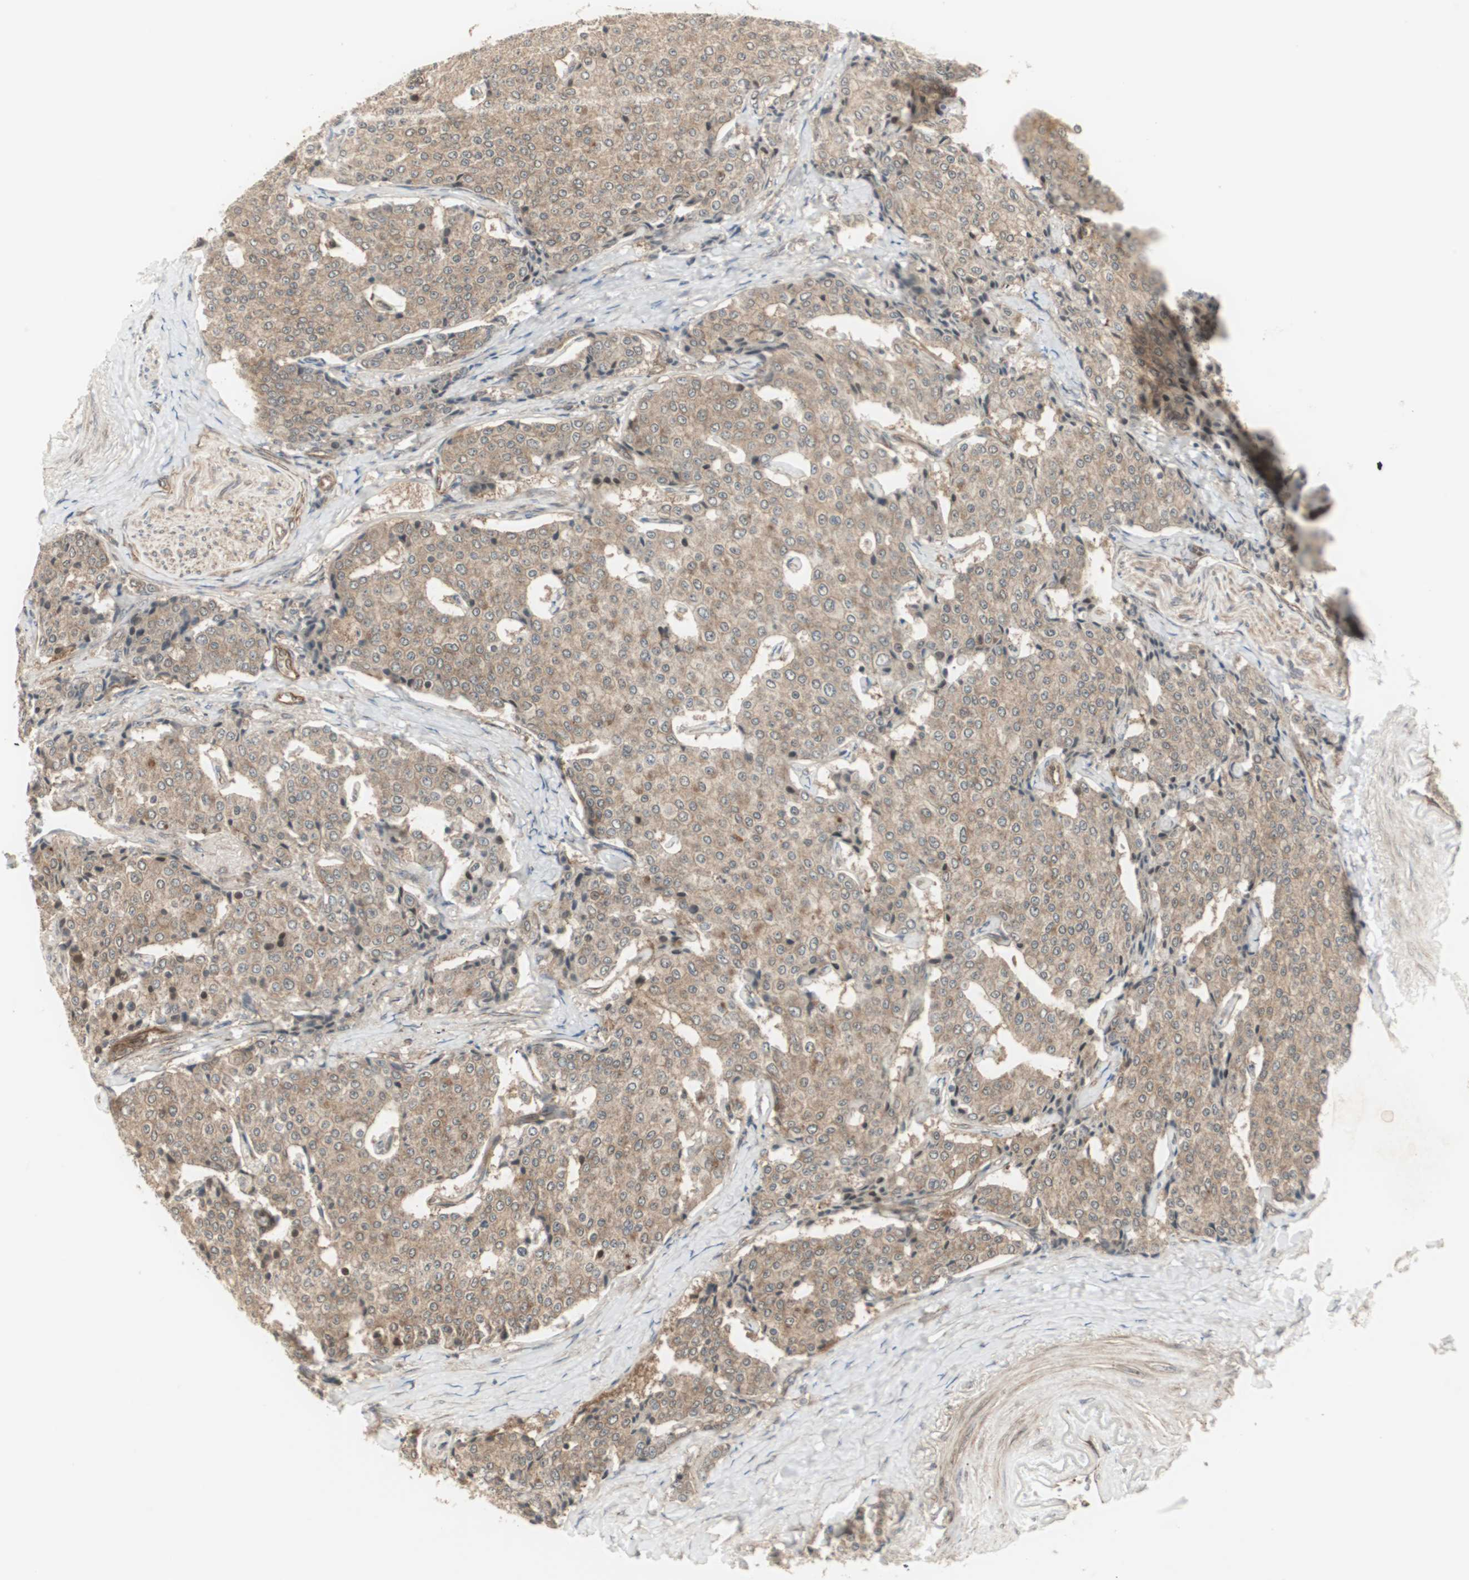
{"staining": {"intensity": "moderate", "quantity": ">75%", "location": "cytoplasmic/membranous"}, "tissue": "carcinoid", "cell_type": "Tumor cells", "image_type": "cancer", "snomed": [{"axis": "morphology", "description": "Carcinoid, malignant, NOS"}, {"axis": "topography", "description": "Colon"}], "caption": "Protein expression by IHC reveals moderate cytoplasmic/membranous positivity in approximately >75% of tumor cells in carcinoid (malignant). (DAB = brown stain, brightfield microscopy at high magnification).", "gene": "PFDN1", "patient": {"sex": "female", "age": 61}}